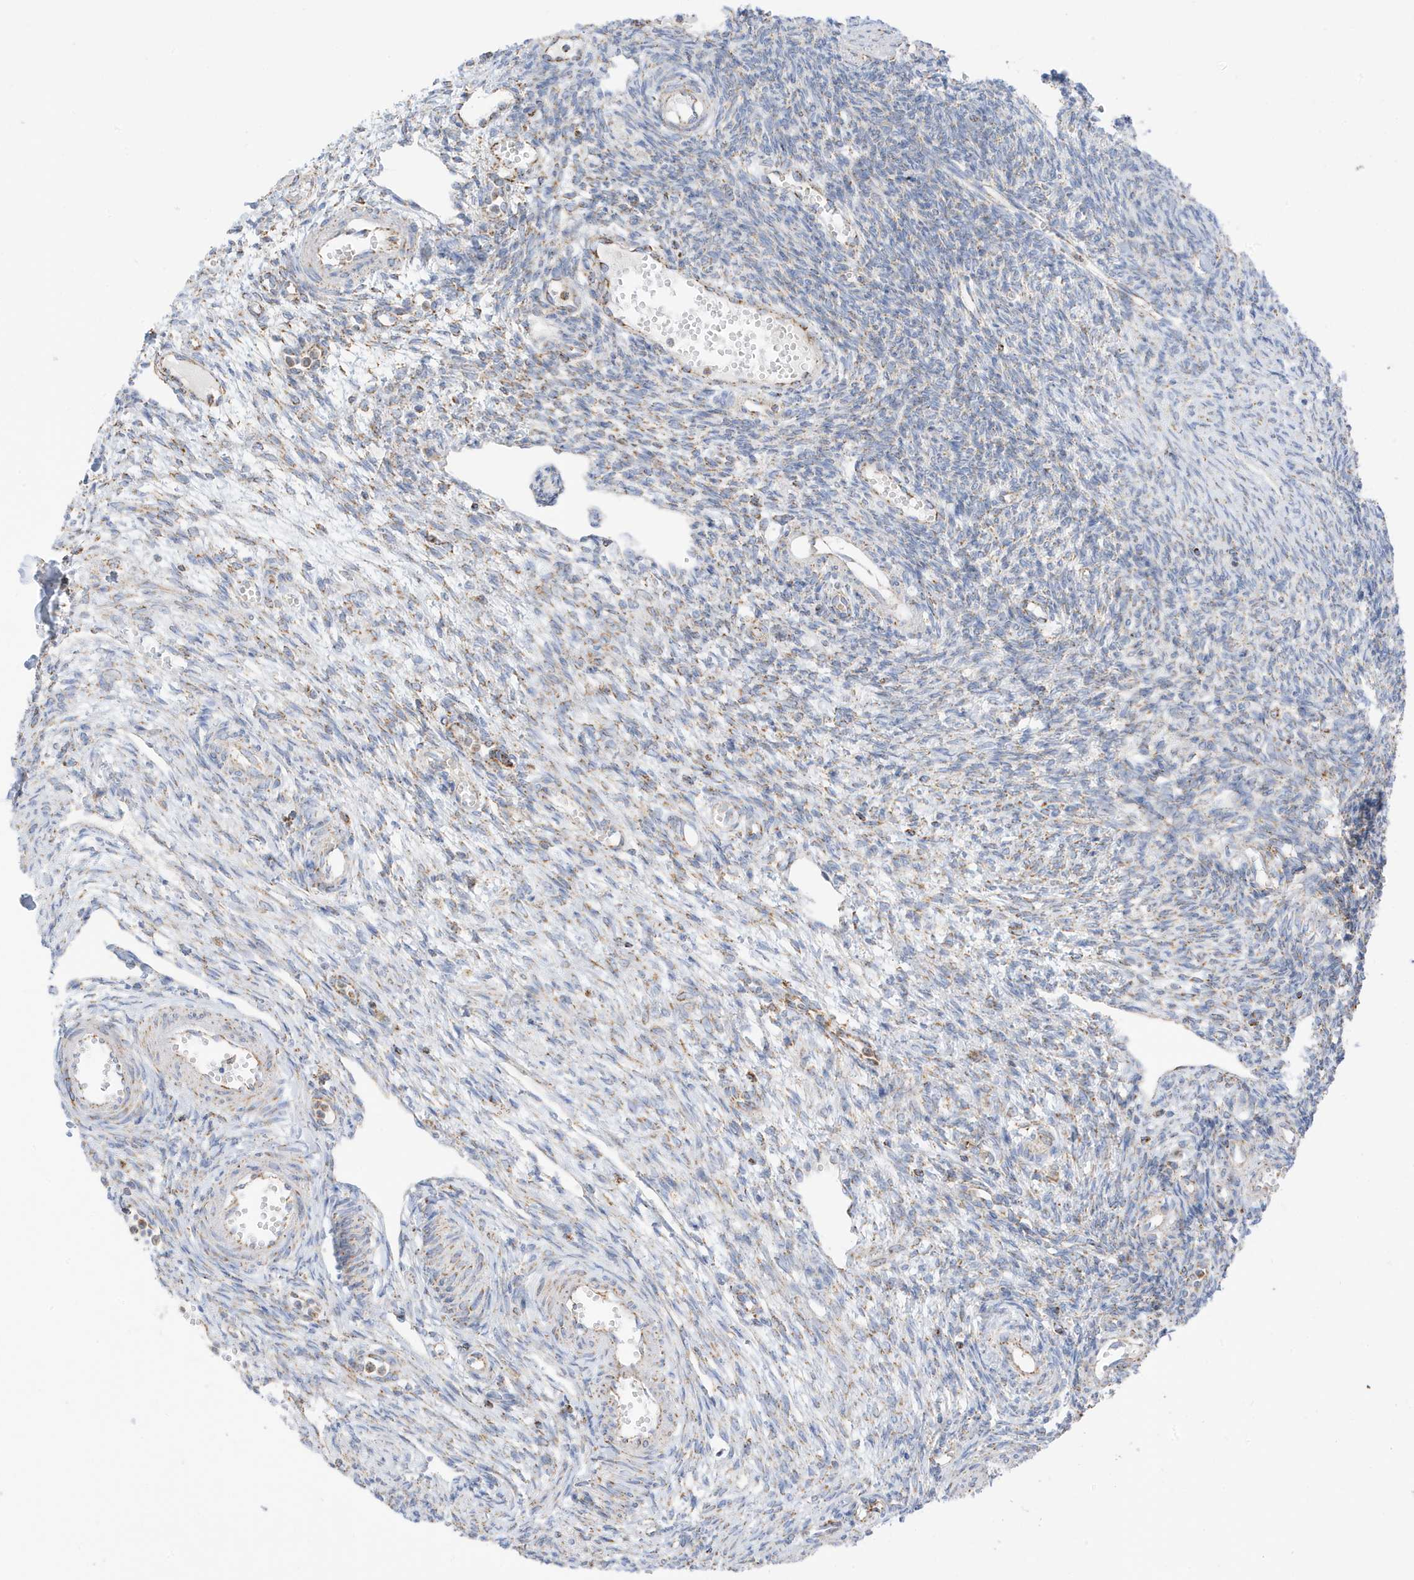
{"staining": {"intensity": "moderate", "quantity": "25%-75%", "location": "cytoplasmic/membranous"}, "tissue": "ovary", "cell_type": "Ovarian stroma cells", "image_type": "normal", "snomed": [{"axis": "morphology", "description": "Normal tissue, NOS"}, {"axis": "morphology", "description": "Cyst, NOS"}, {"axis": "topography", "description": "Ovary"}], "caption": "Ovarian stroma cells reveal moderate cytoplasmic/membranous expression in about 25%-75% of cells in normal ovary.", "gene": "CAPN13", "patient": {"sex": "female", "age": 33}}